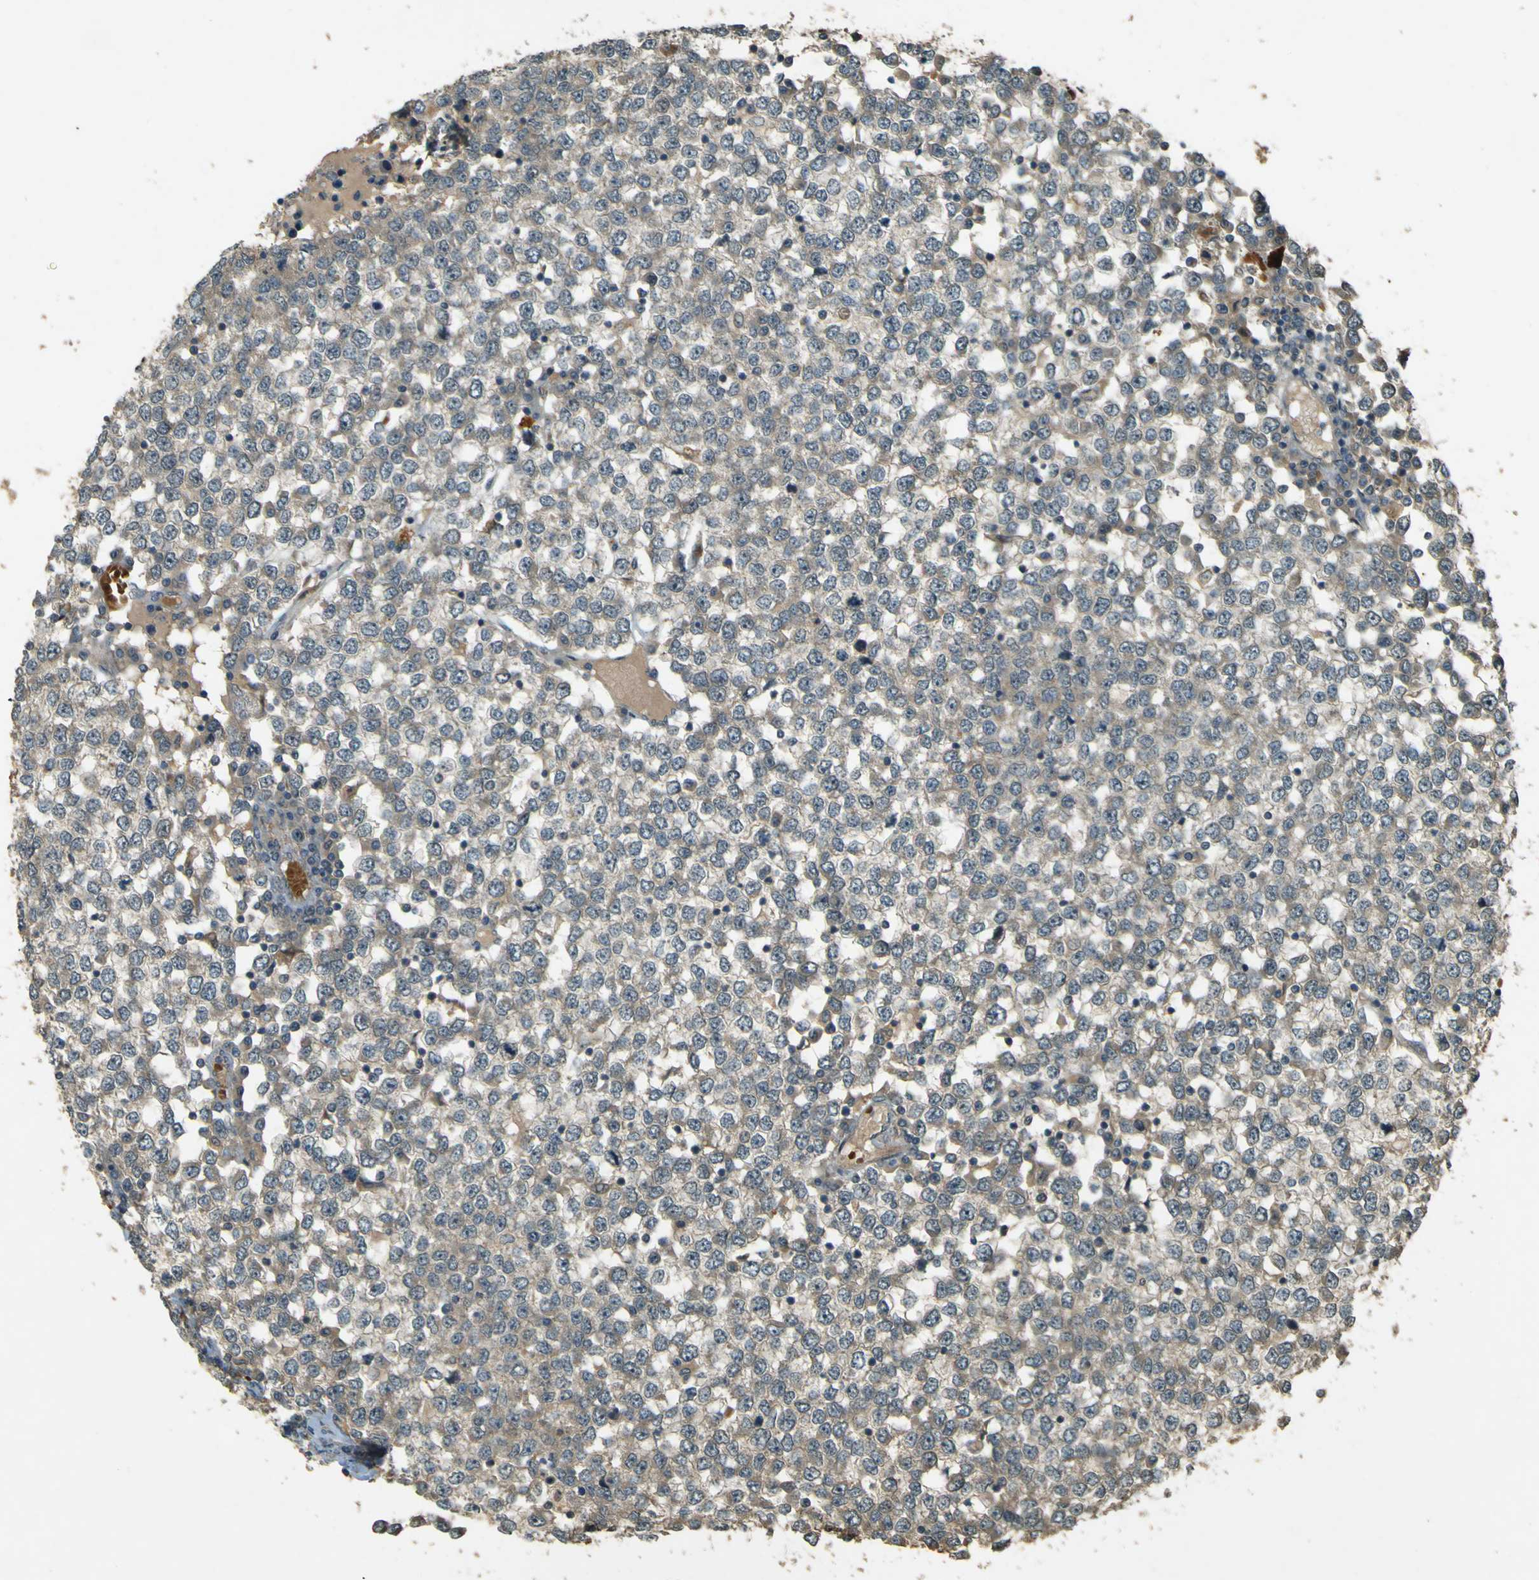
{"staining": {"intensity": "weak", "quantity": ">75%", "location": "cytoplasmic/membranous"}, "tissue": "testis cancer", "cell_type": "Tumor cells", "image_type": "cancer", "snomed": [{"axis": "morphology", "description": "Seminoma, NOS"}, {"axis": "topography", "description": "Testis"}], "caption": "This photomicrograph exhibits seminoma (testis) stained with IHC to label a protein in brown. The cytoplasmic/membranous of tumor cells show weak positivity for the protein. Nuclei are counter-stained blue.", "gene": "MPDZ", "patient": {"sex": "male", "age": 65}}